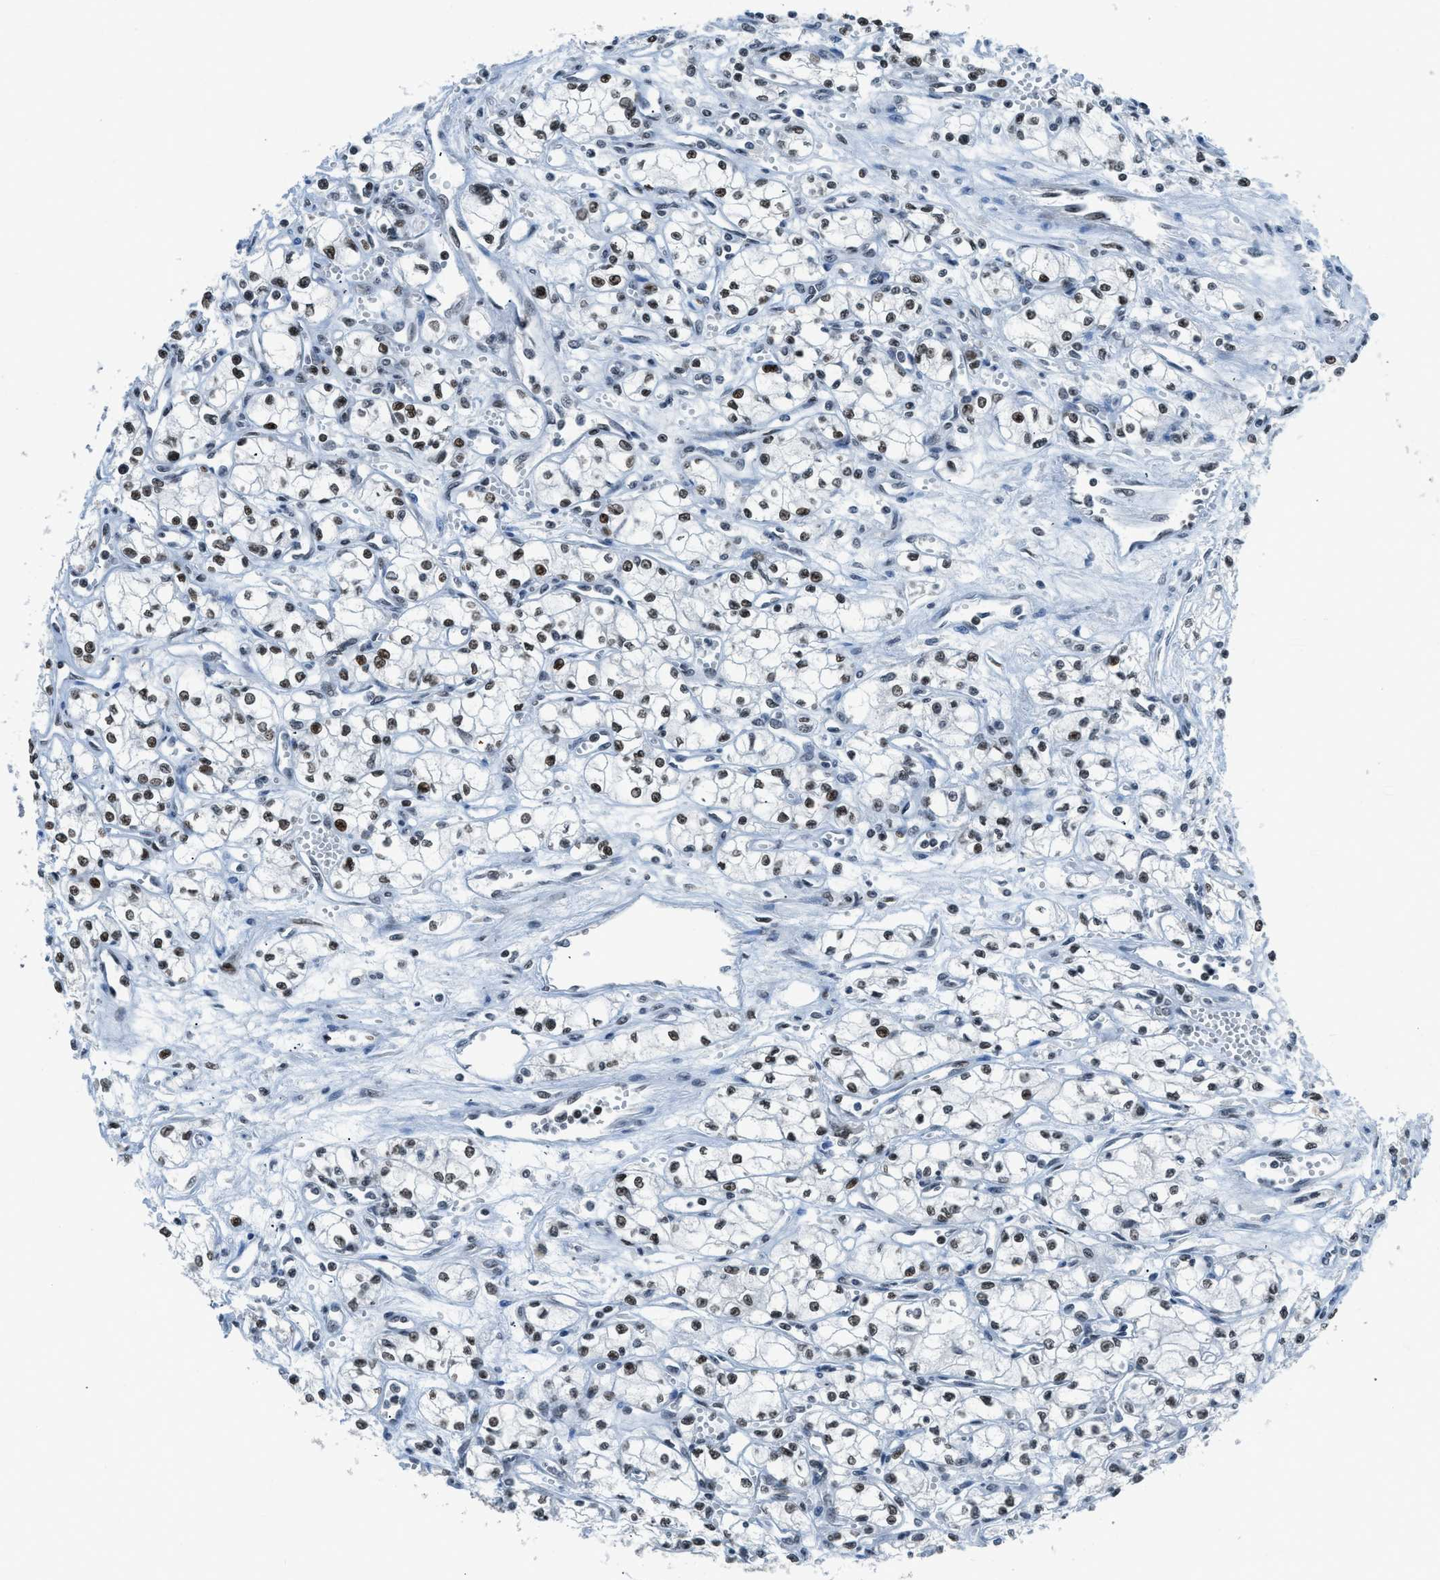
{"staining": {"intensity": "strong", "quantity": ">75%", "location": "nuclear"}, "tissue": "renal cancer", "cell_type": "Tumor cells", "image_type": "cancer", "snomed": [{"axis": "morphology", "description": "Normal tissue, NOS"}, {"axis": "morphology", "description": "Adenocarcinoma, NOS"}, {"axis": "topography", "description": "Kidney"}], "caption": "A high amount of strong nuclear expression is present in about >75% of tumor cells in renal adenocarcinoma tissue. Using DAB (3,3'-diaminobenzidine) (brown) and hematoxylin (blue) stains, captured at high magnification using brightfield microscopy.", "gene": "RAD51B", "patient": {"sex": "male", "age": 59}}